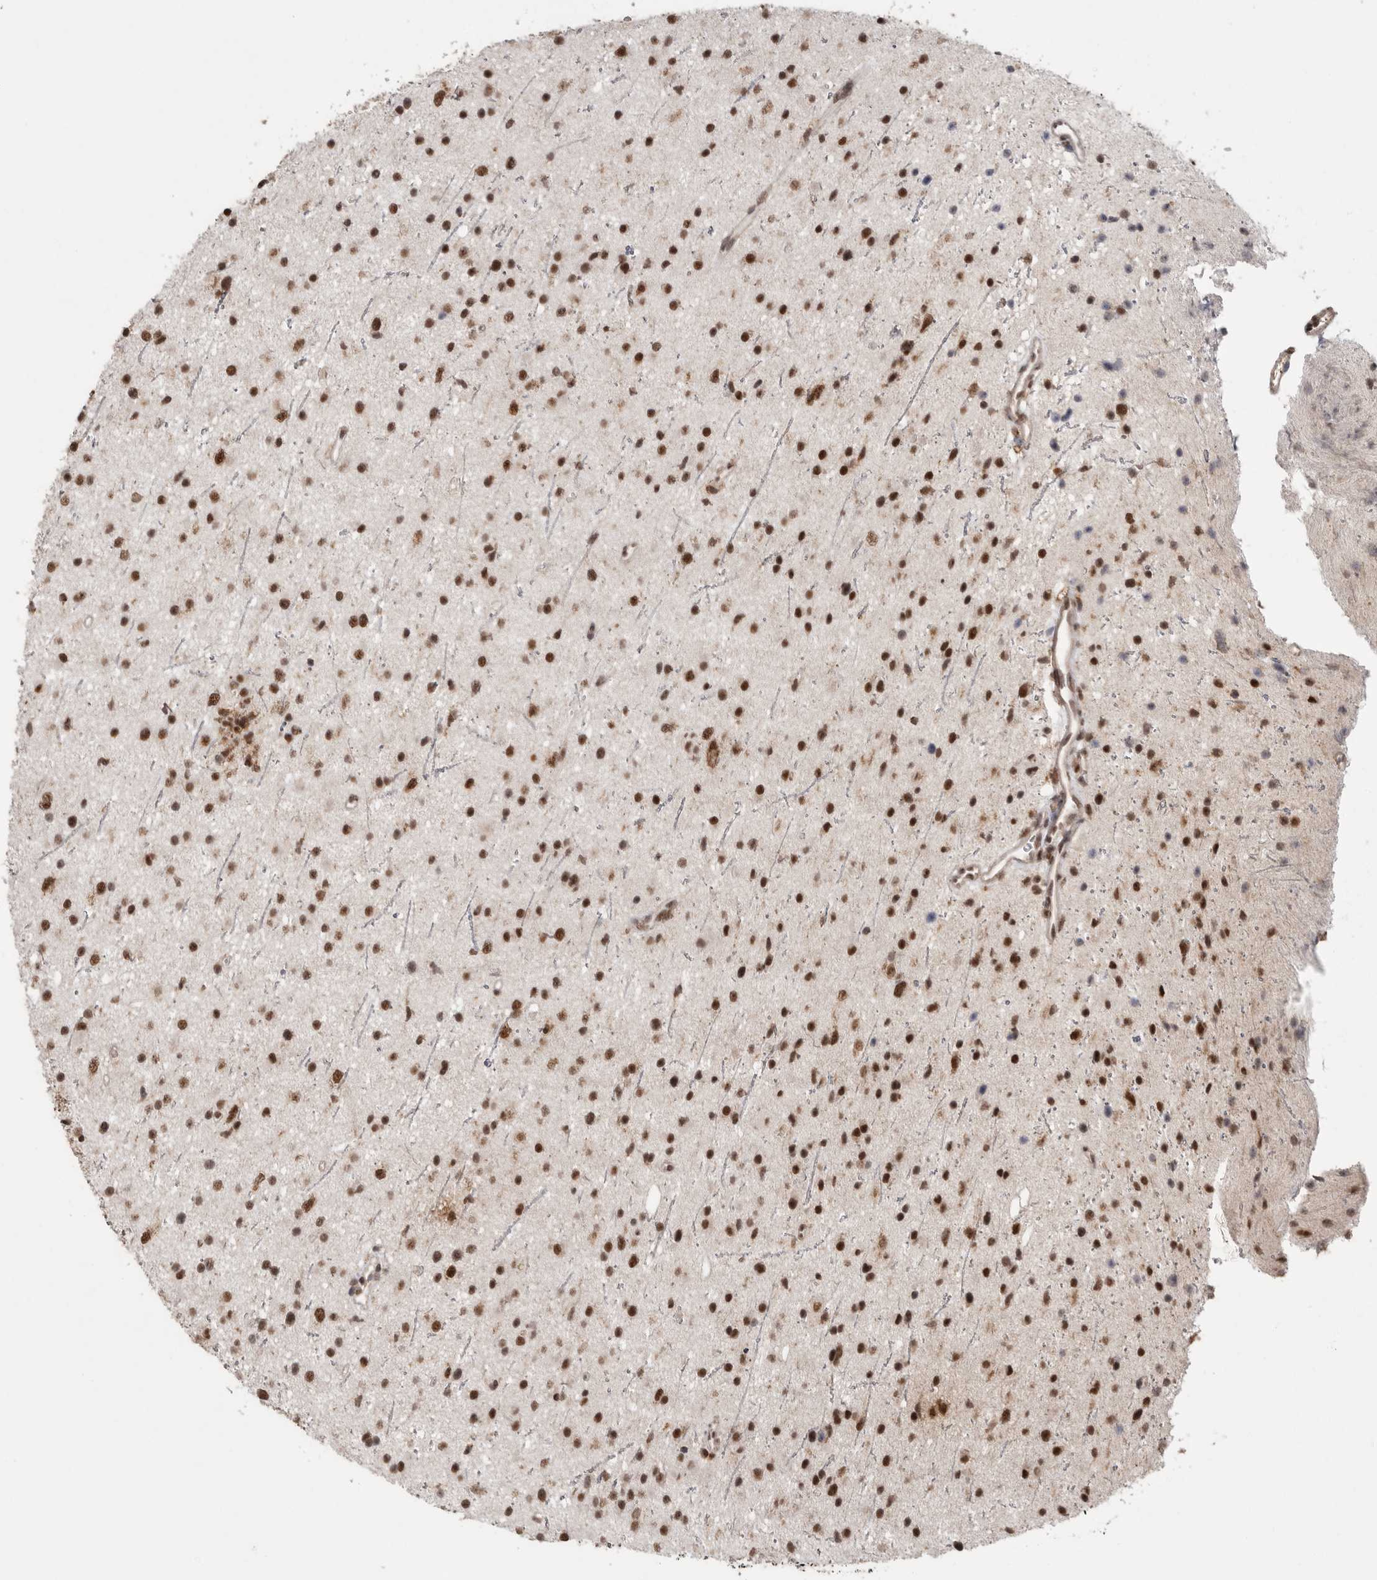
{"staining": {"intensity": "strong", "quantity": ">75%", "location": "nuclear"}, "tissue": "glioma", "cell_type": "Tumor cells", "image_type": "cancer", "snomed": [{"axis": "morphology", "description": "Glioma, malignant, Low grade"}, {"axis": "topography", "description": "Cerebral cortex"}], "caption": "Immunohistochemistry image of malignant low-grade glioma stained for a protein (brown), which demonstrates high levels of strong nuclear expression in about >75% of tumor cells.", "gene": "PPP1R10", "patient": {"sex": "female", "age": 39}}